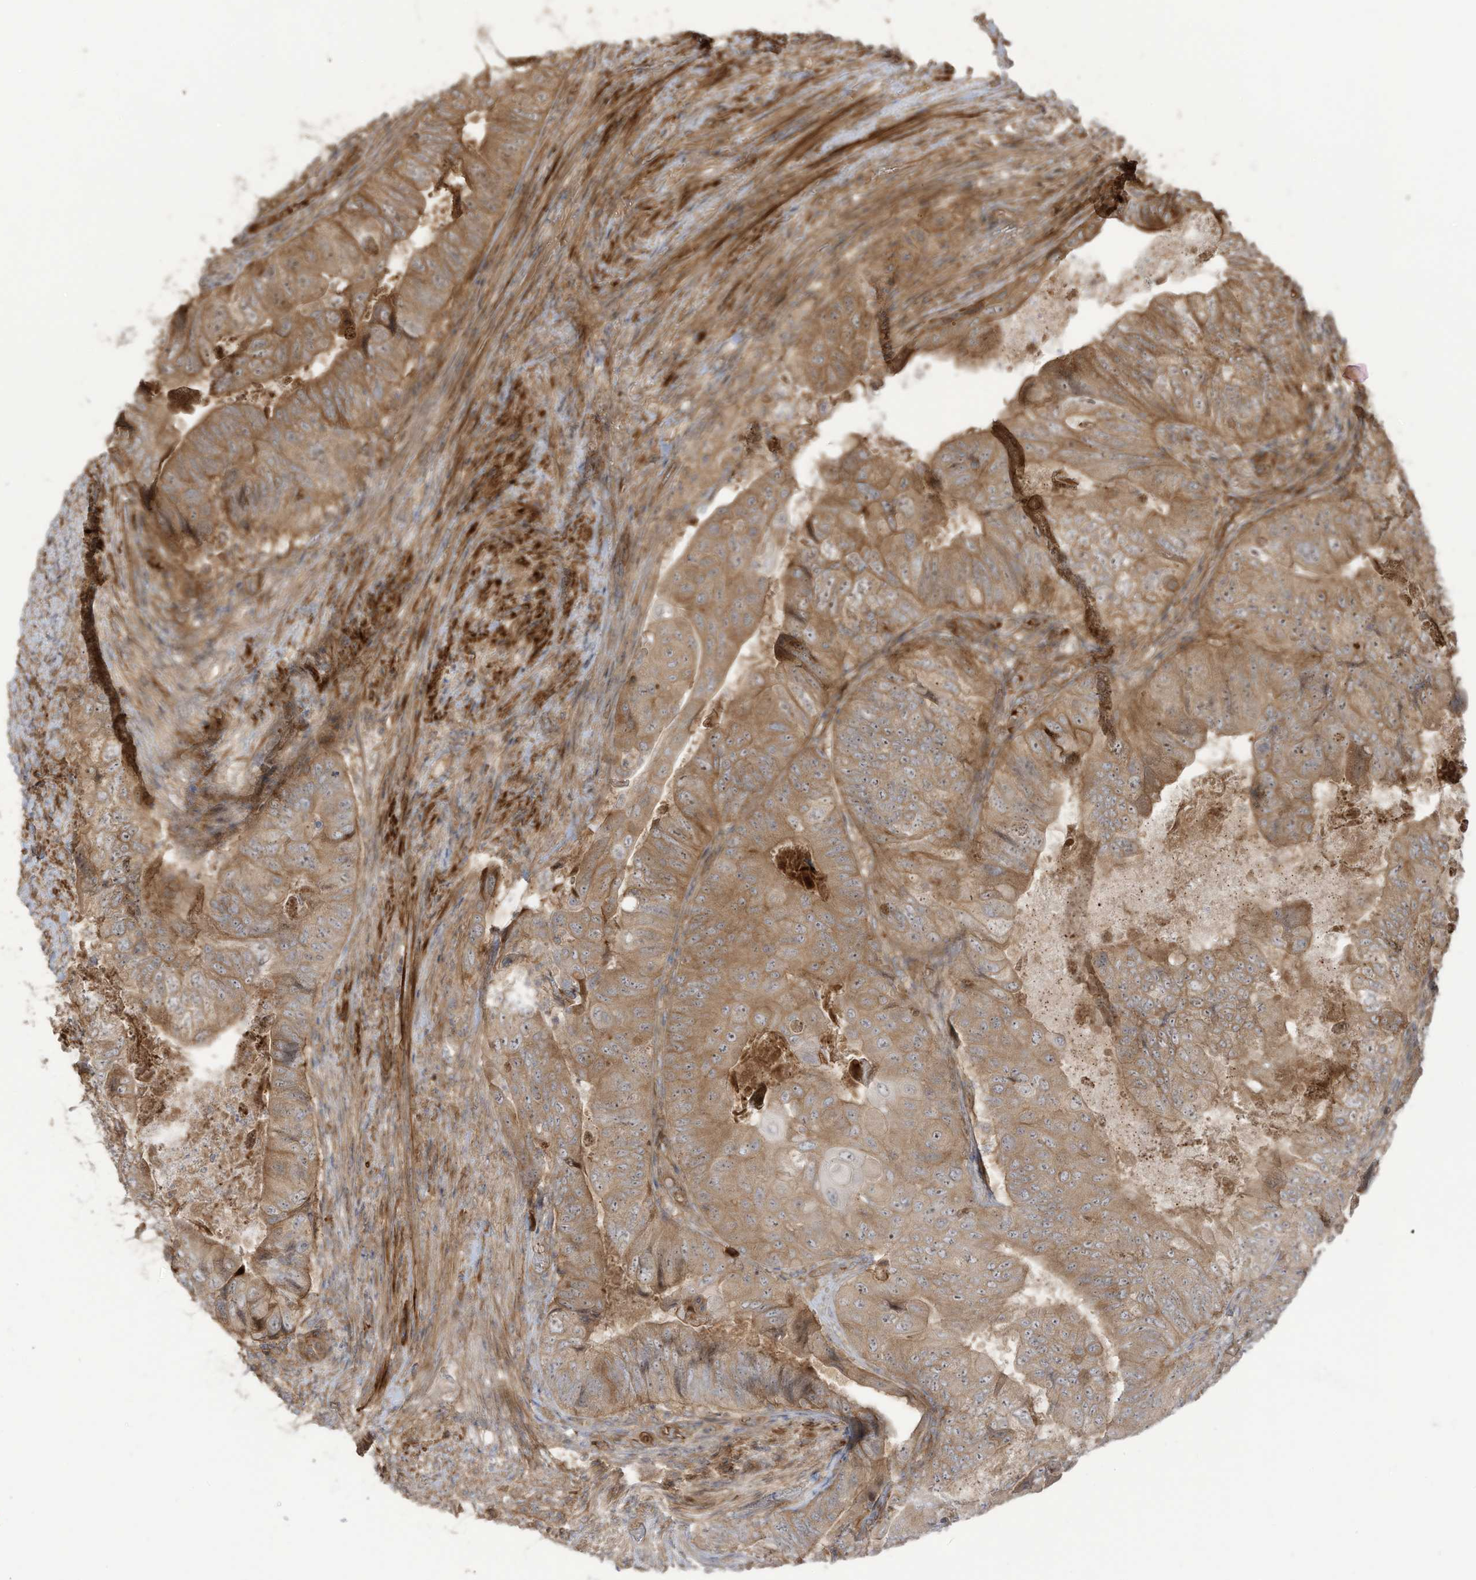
{"staining": {"intensity": "moderate", "quantity": ">75%", "location": "cytoplasmic/membranous"}, "tissue": "colorectal cancer", "cell_type": "Tumor cells", "image_type": "cancer", "snomed": [{"axis": "morphology", "description": "Adenocarcinoma, NOS"}, {"axis": "topography", "description": "Rectum"}], "caption": "IHC of adenocarcinoma (colorectal) shows medium levels of moderate cytoplasmic/membranous positivity in about >75% of tumor cells. The staining is performed using DAB brown chromogen to label protein expression. The nuclei are counter-stained blue using hematoxylin.", "gene": "ENTR1", "patient": {"sex": "male", "age": 63}}